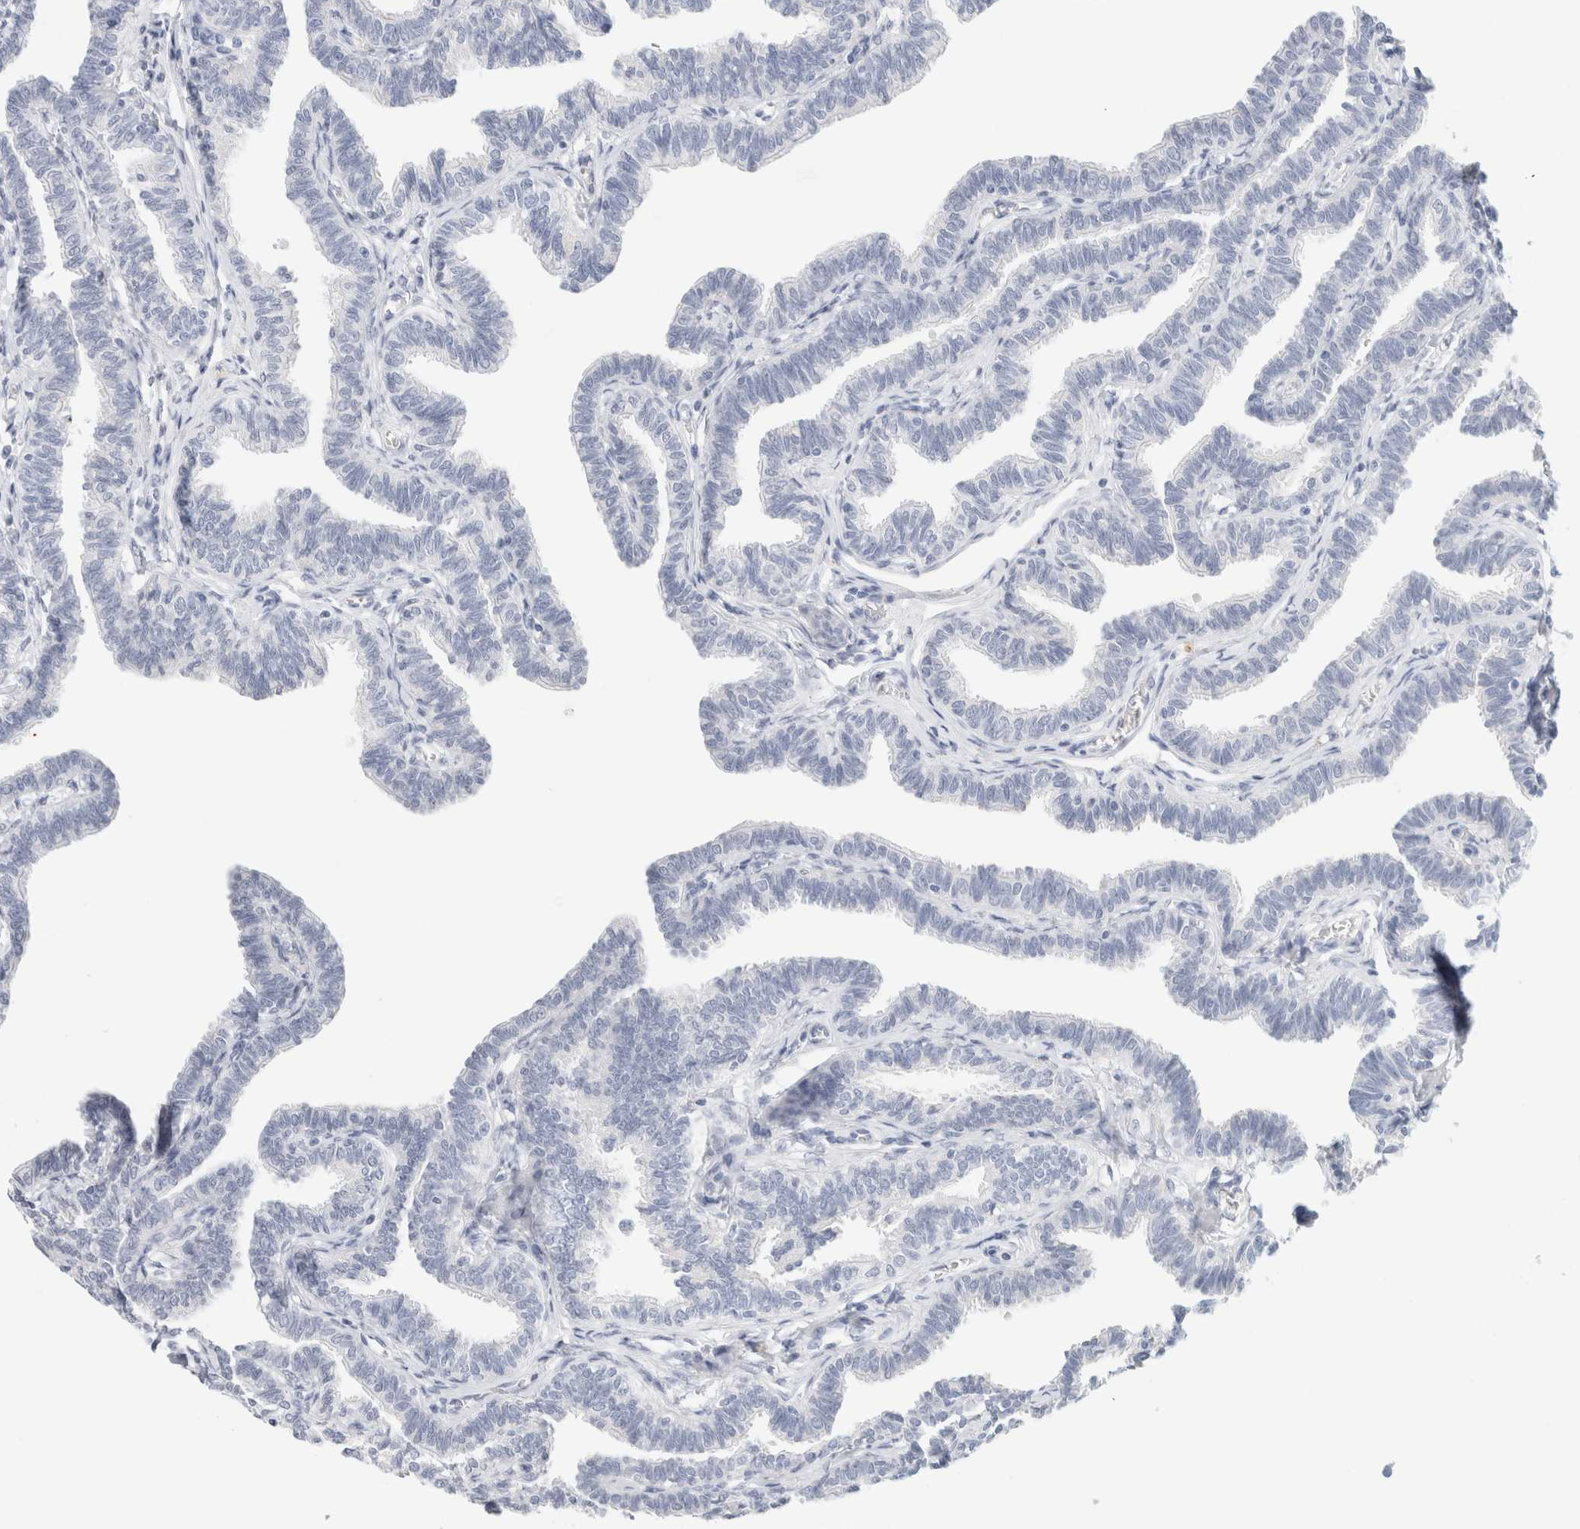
{"staining": {"intensity": "negative", "quantity": "none", "location": "none"}, "tissue": "fallopian tube", "cell_type": "Glandular cells", "image_type": "normal", "snomed": [{"axis": "morphology", "description": "Normal tissue, NOS"}, {"axis": "topography", "description": "Fallopian tube"}, {"axis": "topography", "description": "Ovary"}], "caption": "DAB (3,3'-diaminobenzidine) immunohistochemical staining of unremarkable human fallopian tube demonstrates no significant positivity in glandular cells.", "gene": "RTN4", "patient": {"sex": "female", "age": 23}}